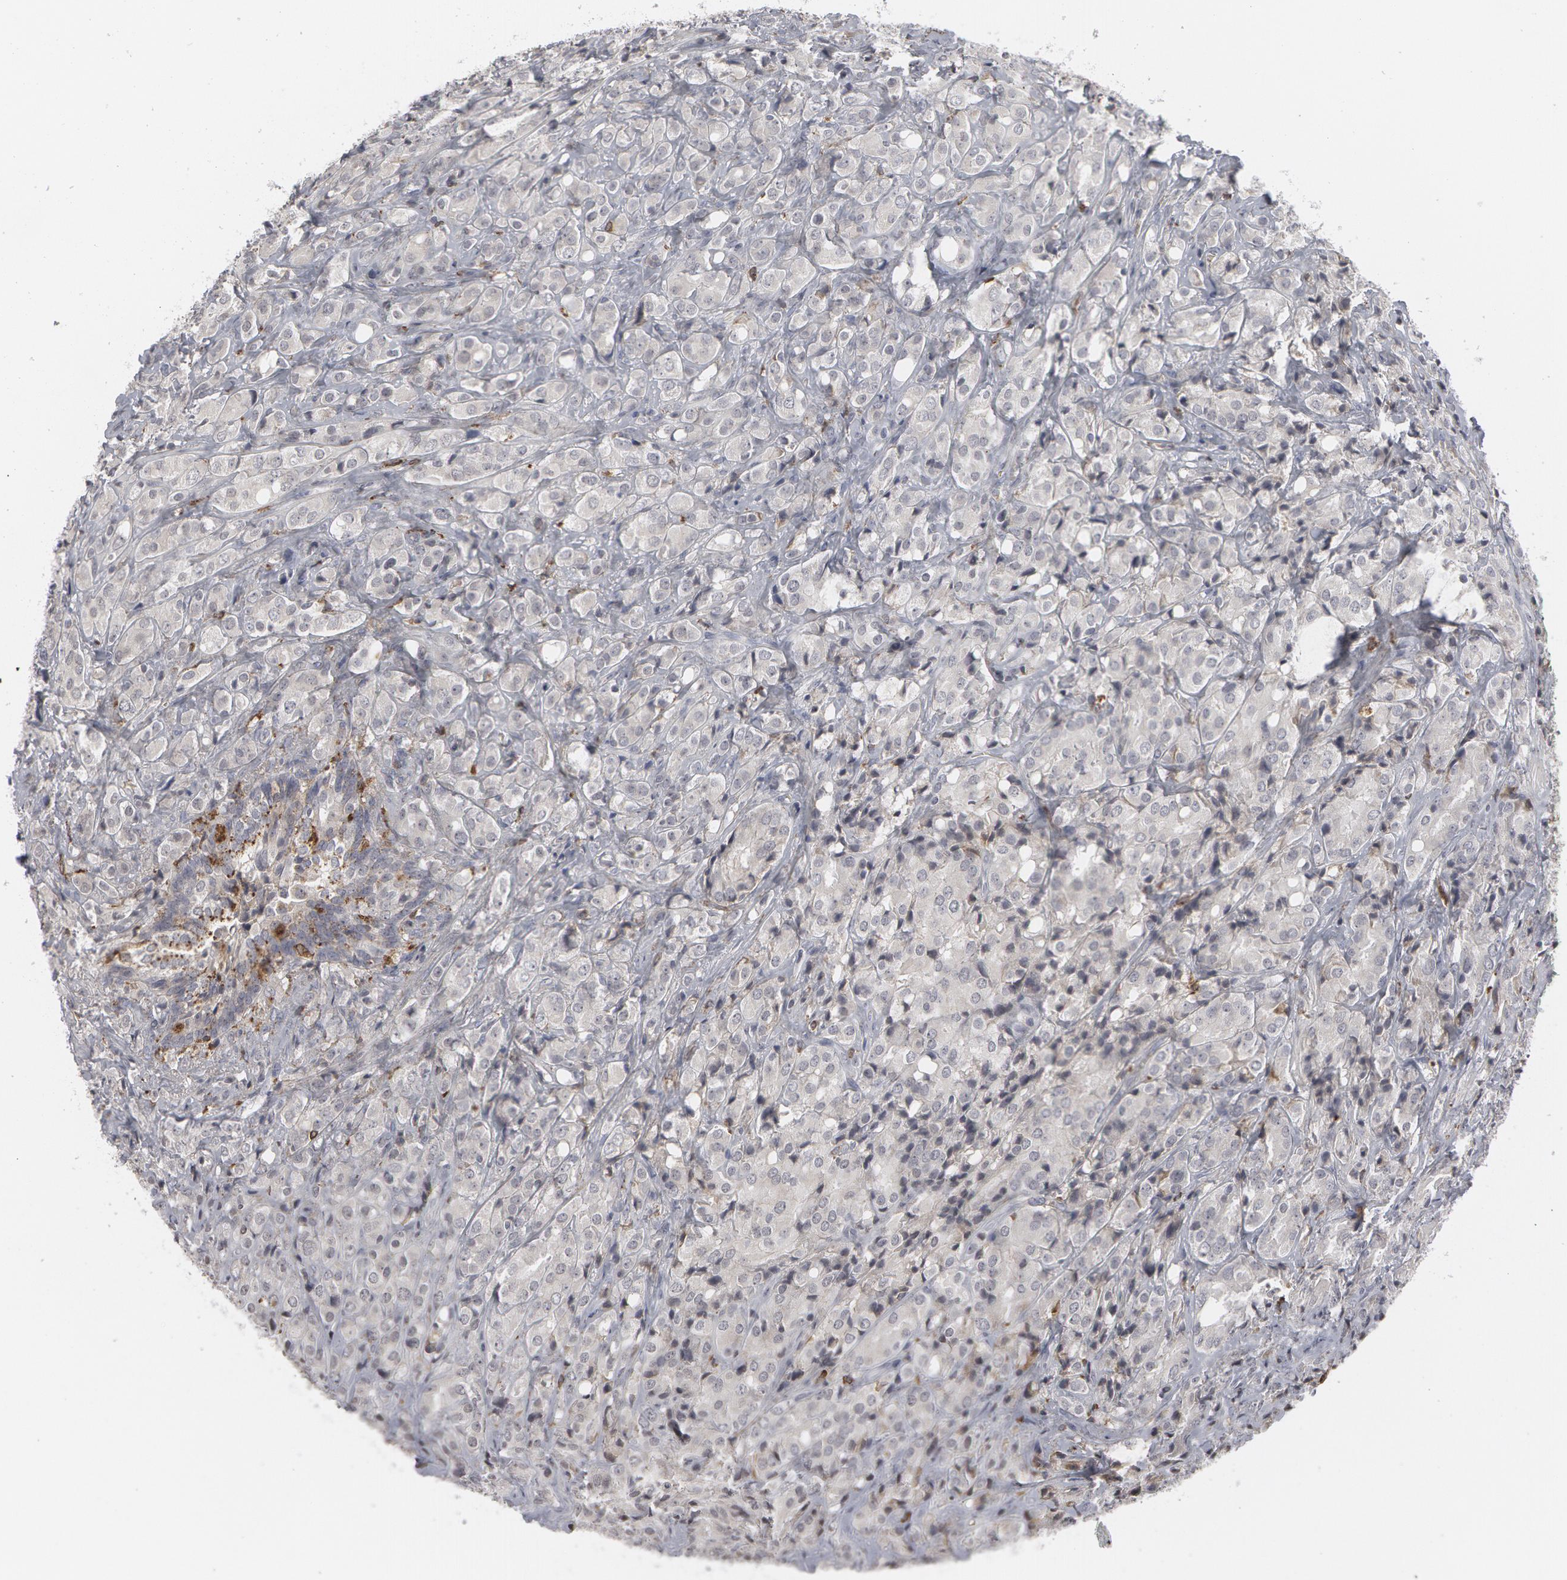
{"staining": {"intensity": "negative", "quantity": "none", "location": "none"}, "tissue": "prostate cancer", "cell_type": "Tumor cells", "image_type": "cancer", "snomed": [{"axis": "morphology", "description": "Adenocarcinoma, High grade"}, {"axis": "topography", "description": "Prostate"}], "caption": "Tumor cells are negative for protein expression in human prostate cancer.", "gene": "C1QC", "patient": {"sex": "male", "age": 68}}